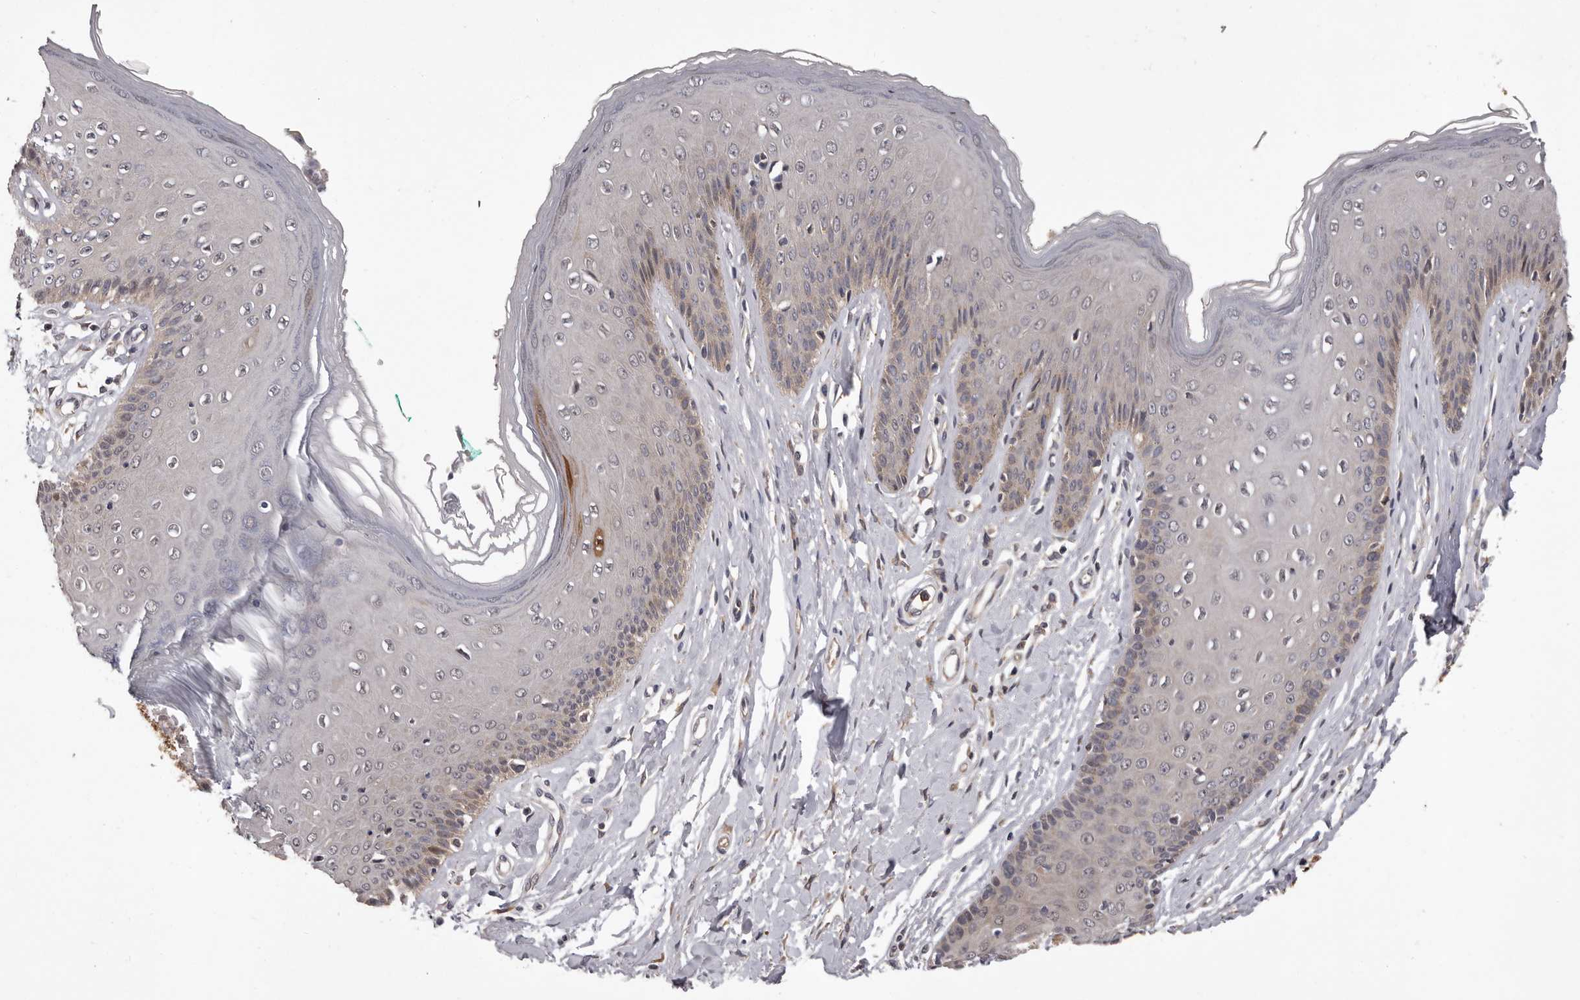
{"staining": {"intensity": "weak", "quantity": "25%-75%", "location": "cytoplasmic/membranous,nuclear"}, "tissue": "skin", "cell_type": "Epidermal cells", "image_type": "normal", "snomed": [{"axis": "morphology", "description": "Normal tissue, NOS"}, {"axis": "morphology", "description": "Squamous cell carcinoma, NOS"}, {"axis": "topography", "description": "Vulva"}], "caption": "Immunohistochemical staining of benign skin shows 25%-75% levels of weak cytoplasmic/membranous,nuclear protein positivity in approximately 25%-75% of epidermal cells. (DAB (3,3'-diaminobenzidine) = brown stain, brightfield microscopy at high magnification).", "gene": "MED8", "patient": {"sex": "female", "age": 85}}